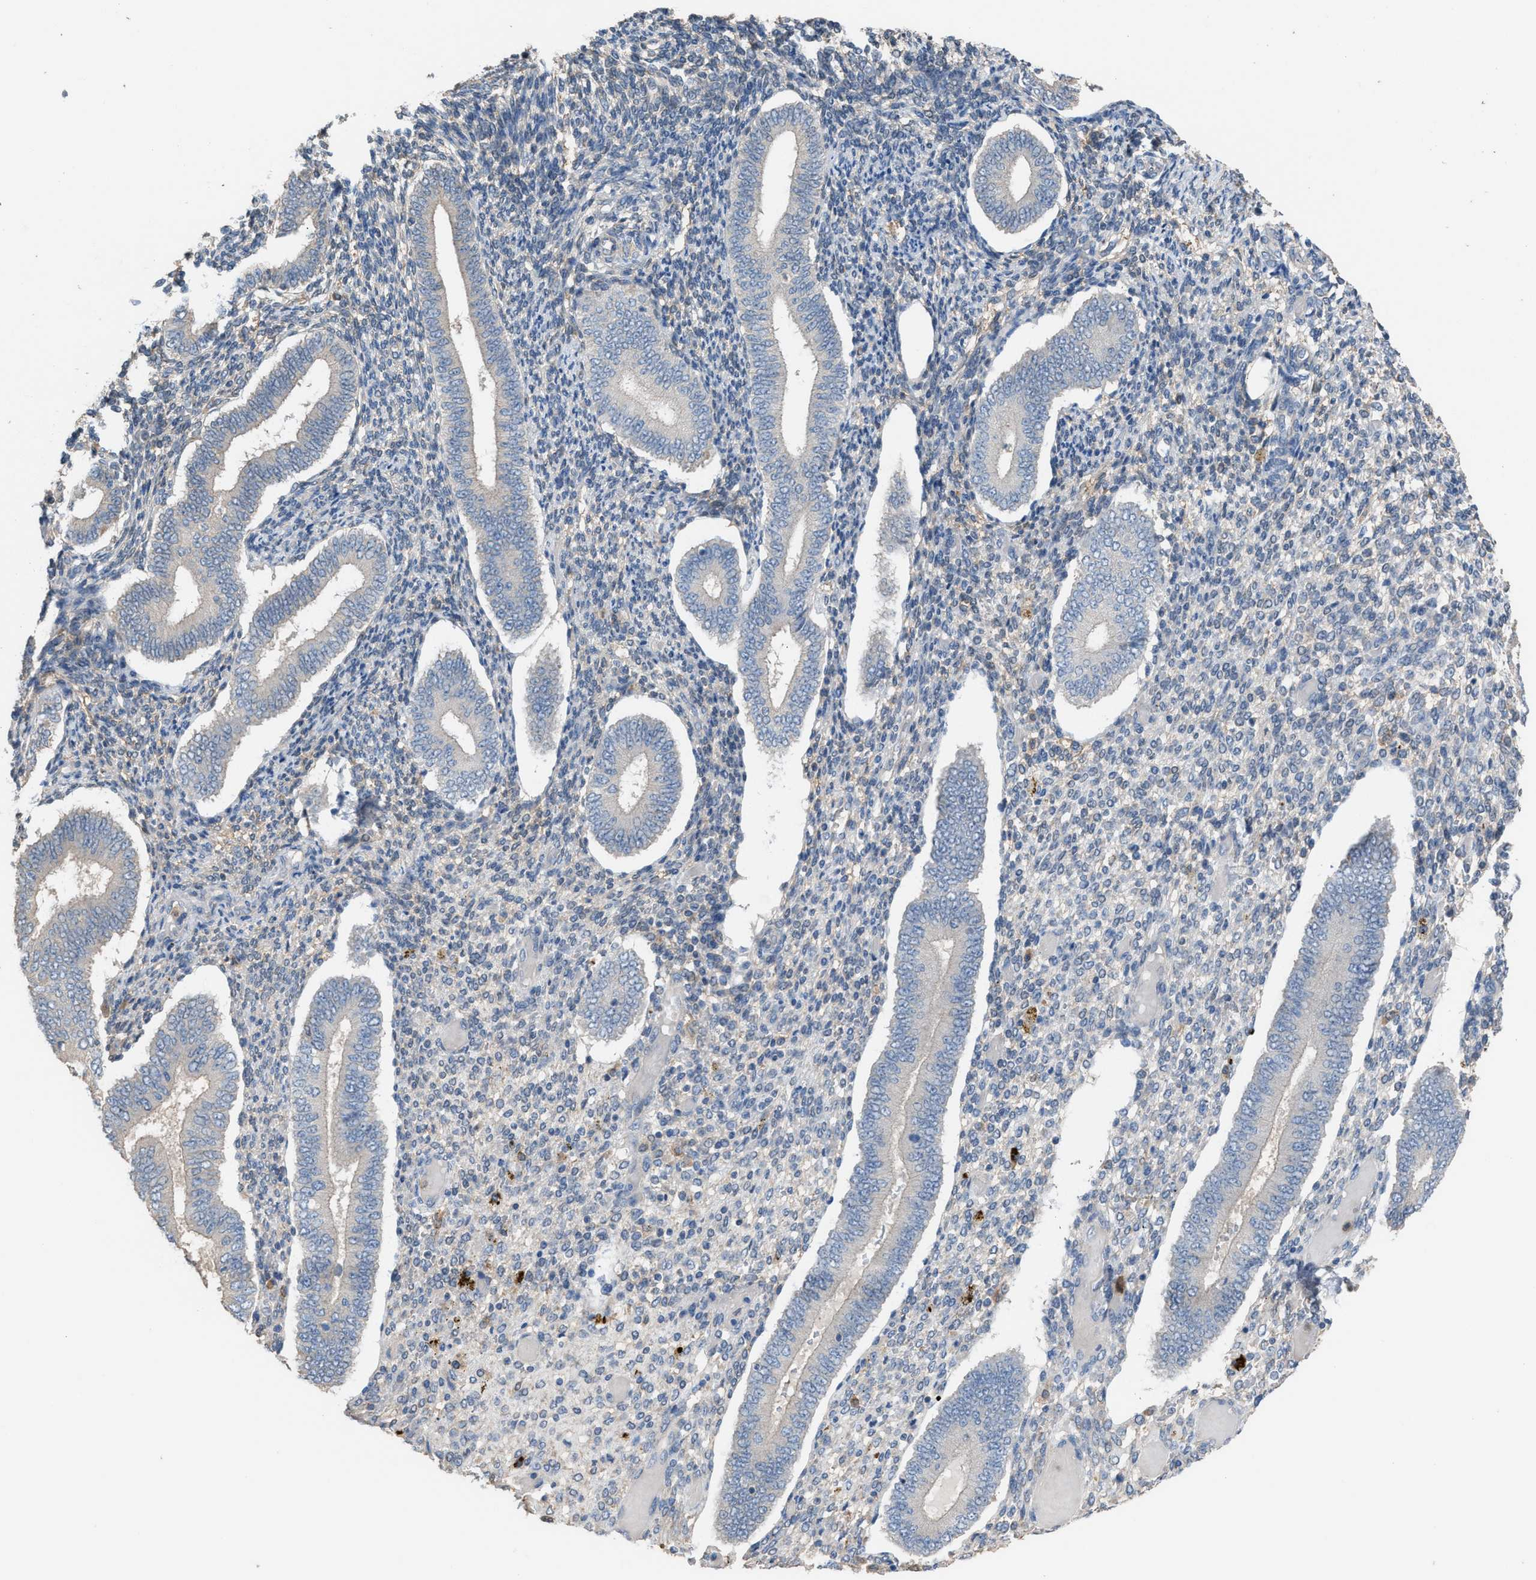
{"staining": {"intensity": "negative", "quantity": "none", "location": "none"}, "tissue": "endometrium", "cell_type": "Cells in endometrial stroma", "image_type": "normal", "snomed": [{"axis": "morphology", "description": "Normal tissue, NOS"}, {"axis": "topography", "description": "Endometrium"}], "caption": "Immunohistochemistry image of normal human endometrium stained for a protein (brown), which shows no positivity in cells in endometrial stroma.", "gene": "NQO2", "patient": {"sex": "female", "age": 42}}